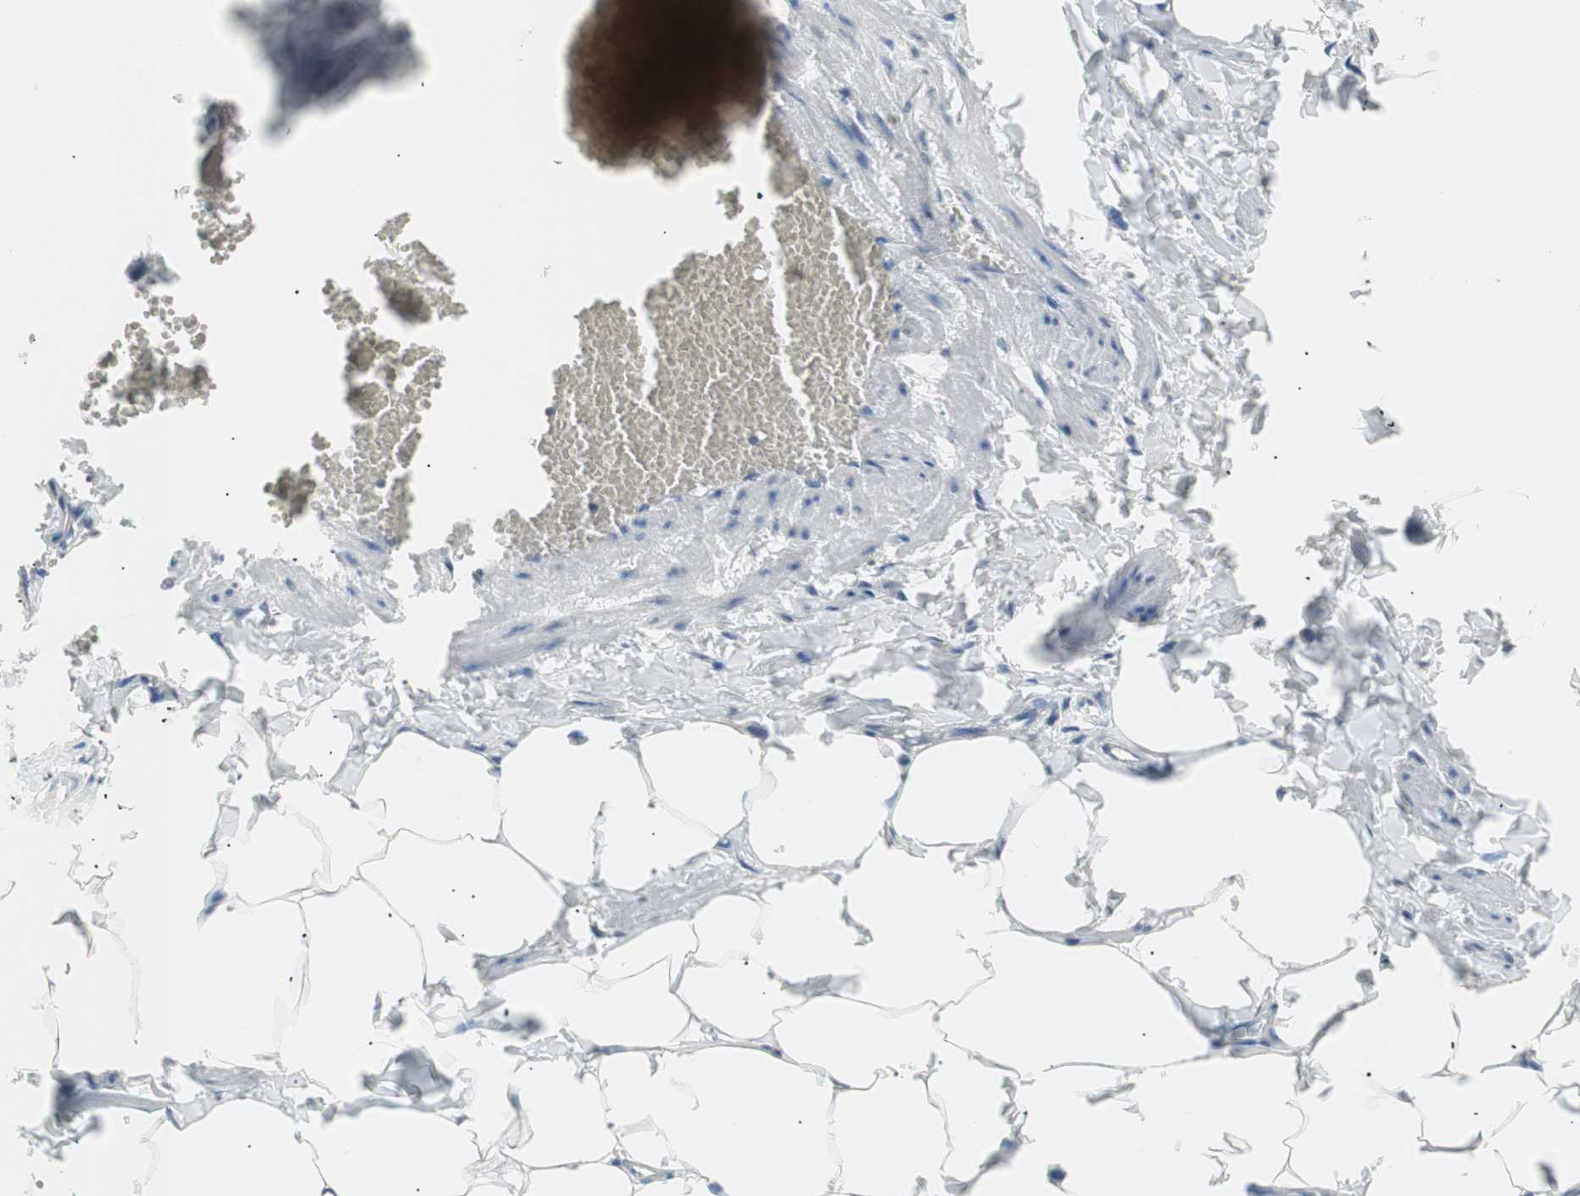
{"staining": {"intensity": "moderate", "quantity": "25%-75%", "location": "nuclear"}, "tissue": "adipose tissue", "cell_type": "Adipocytes", "image_type": "normal", "snomed": [{"axis": "morphology", "description": "Normal tissue, NOS"}, {"axis": "topography", "description": "Vascular tissue"}], "caption": "IHC staining of normal adipose tissue, which exhibits medium levels of moderate nuclear positivity in approximately 25%-75% of adipocytes indicating moderate nuclear protein expression. The staining was performed using DAB (brown) for protein detection and nuclei were counterstained in hematoxylin (blue).", "gene": "LIG3", "patient": {"sex": "male", "age": 41}}